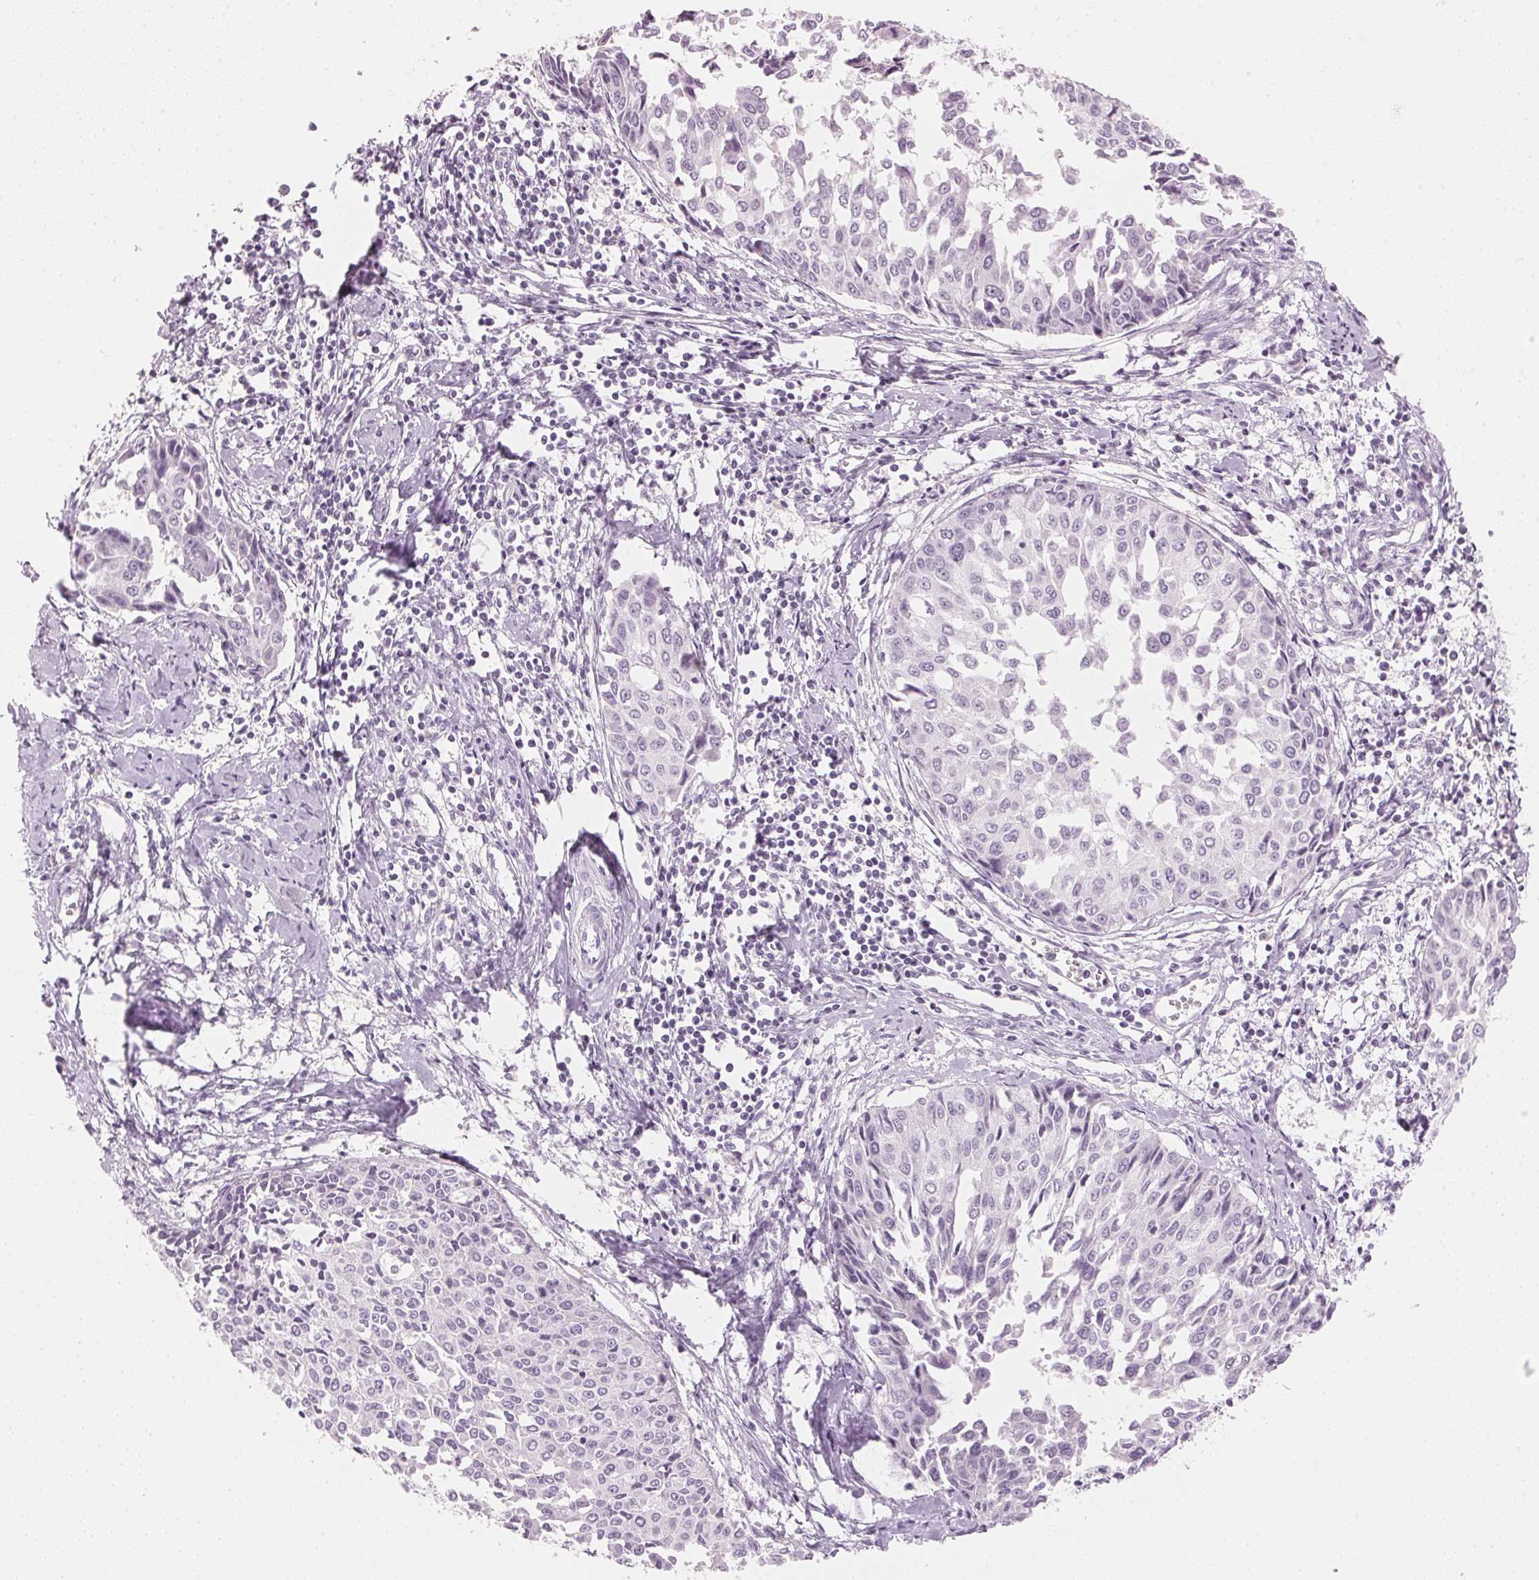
{"staining": {"intensity": "negative", "quantity": "none", "location": "none"}, "tissue": "cervical cancer", "cell_type": "Tumor cells", "image_type": "cancer", "snomed": [{"axis": "morphology", "description": "Squamous cell carcinoma, NOS"}, {"axis": "topography", "description": "Cervix"}], "caption": "A micrograph of human cervical cancer is negative for staining in tumor cells.", "gene": "HOXB13", "patient": {"sex": "female", "age": 50}}